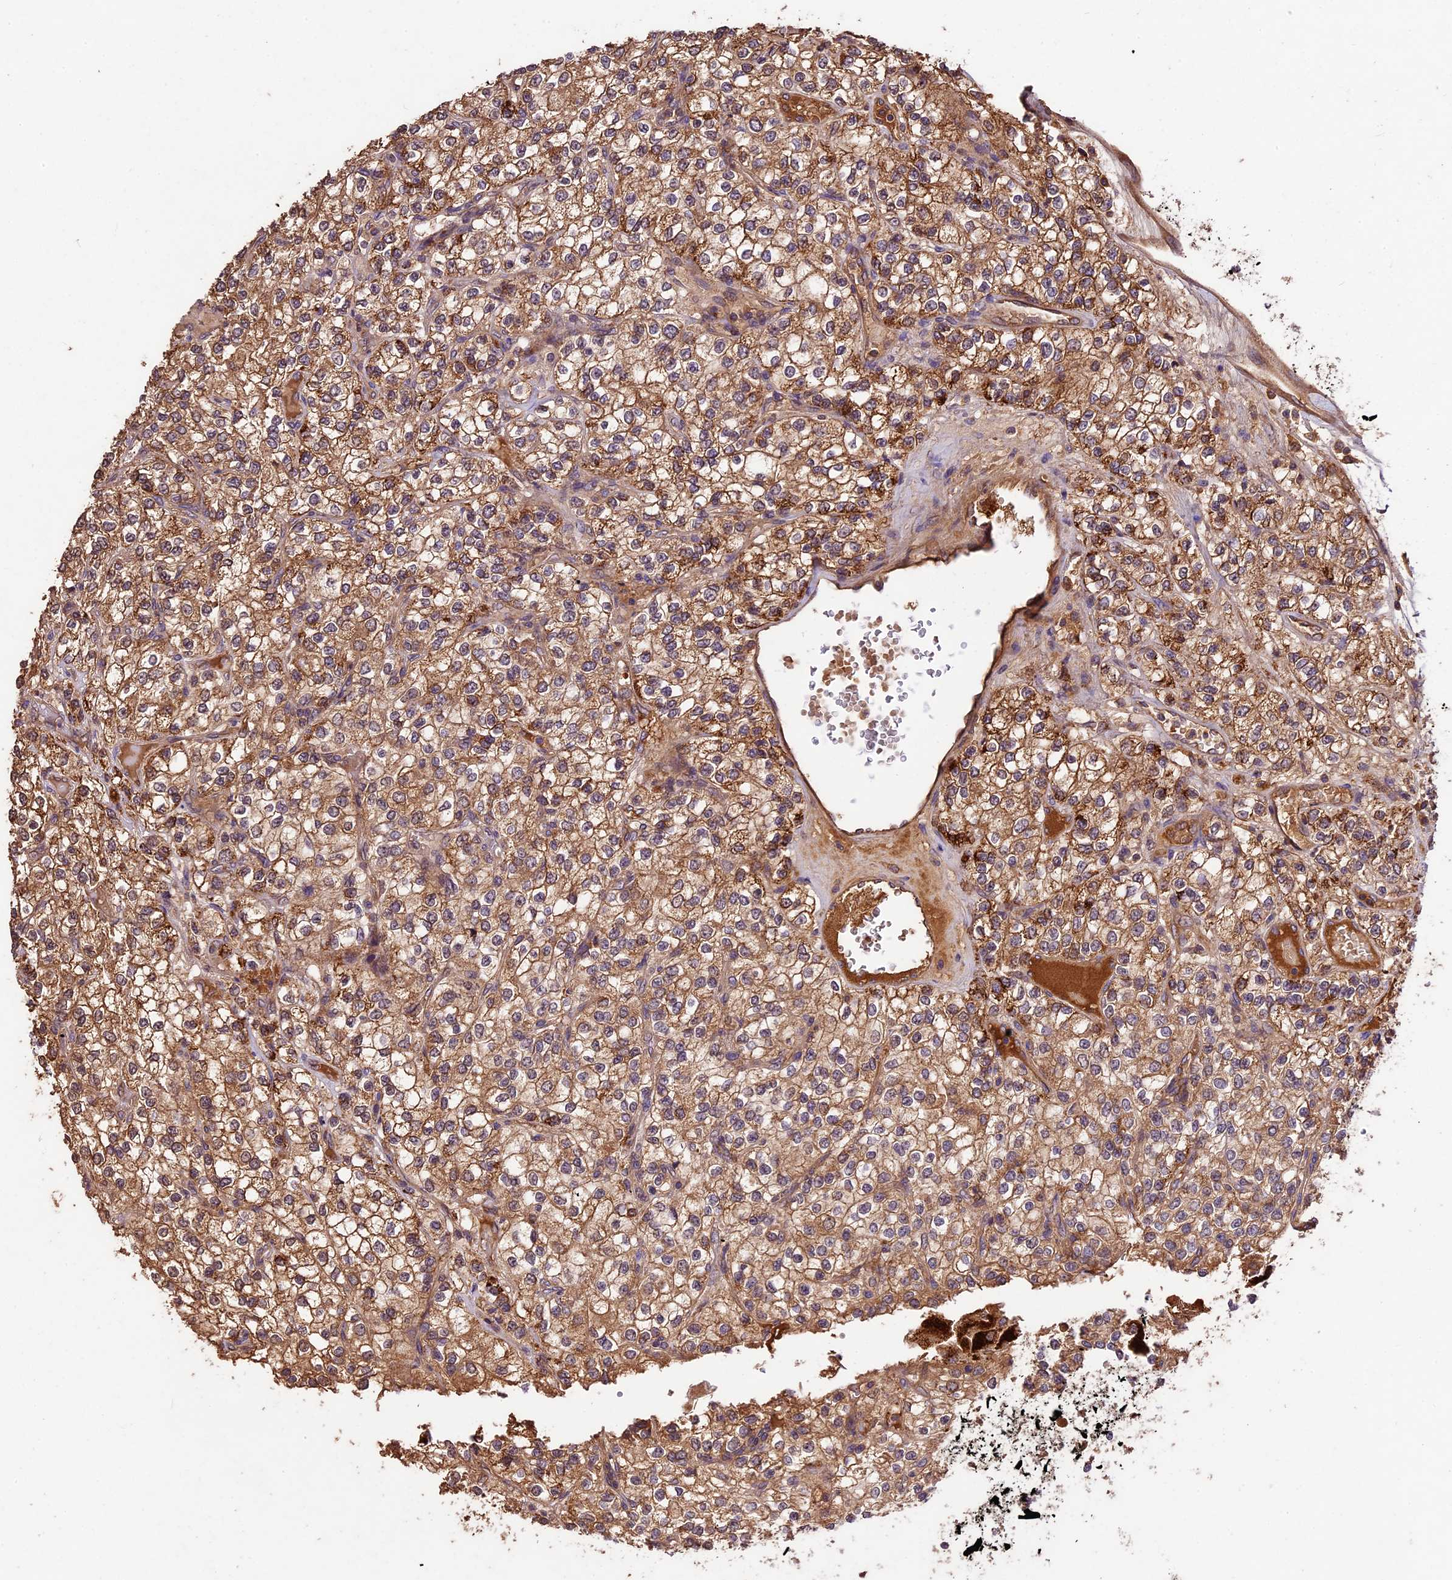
{"staining": {"intensity": "moderate", "quantity": ">75%", "location": "cytoplasmic/membranous"}, "tissue": "renal cancer", "cell_type": "Tumor cells", "image_type": "cancer", "snomed": [{"axis": "morphology", "description": "Adenocarcinoma, NOS"}, {"axis": "topography", "description": "Kidney"}], "caption": "Renal cancer (adenocarcinoma) stained with a protein marker exhibits moderate staining in tumor cells.", "gene": "CRLF1", "patient": {"sex": "male", "age": 80}}